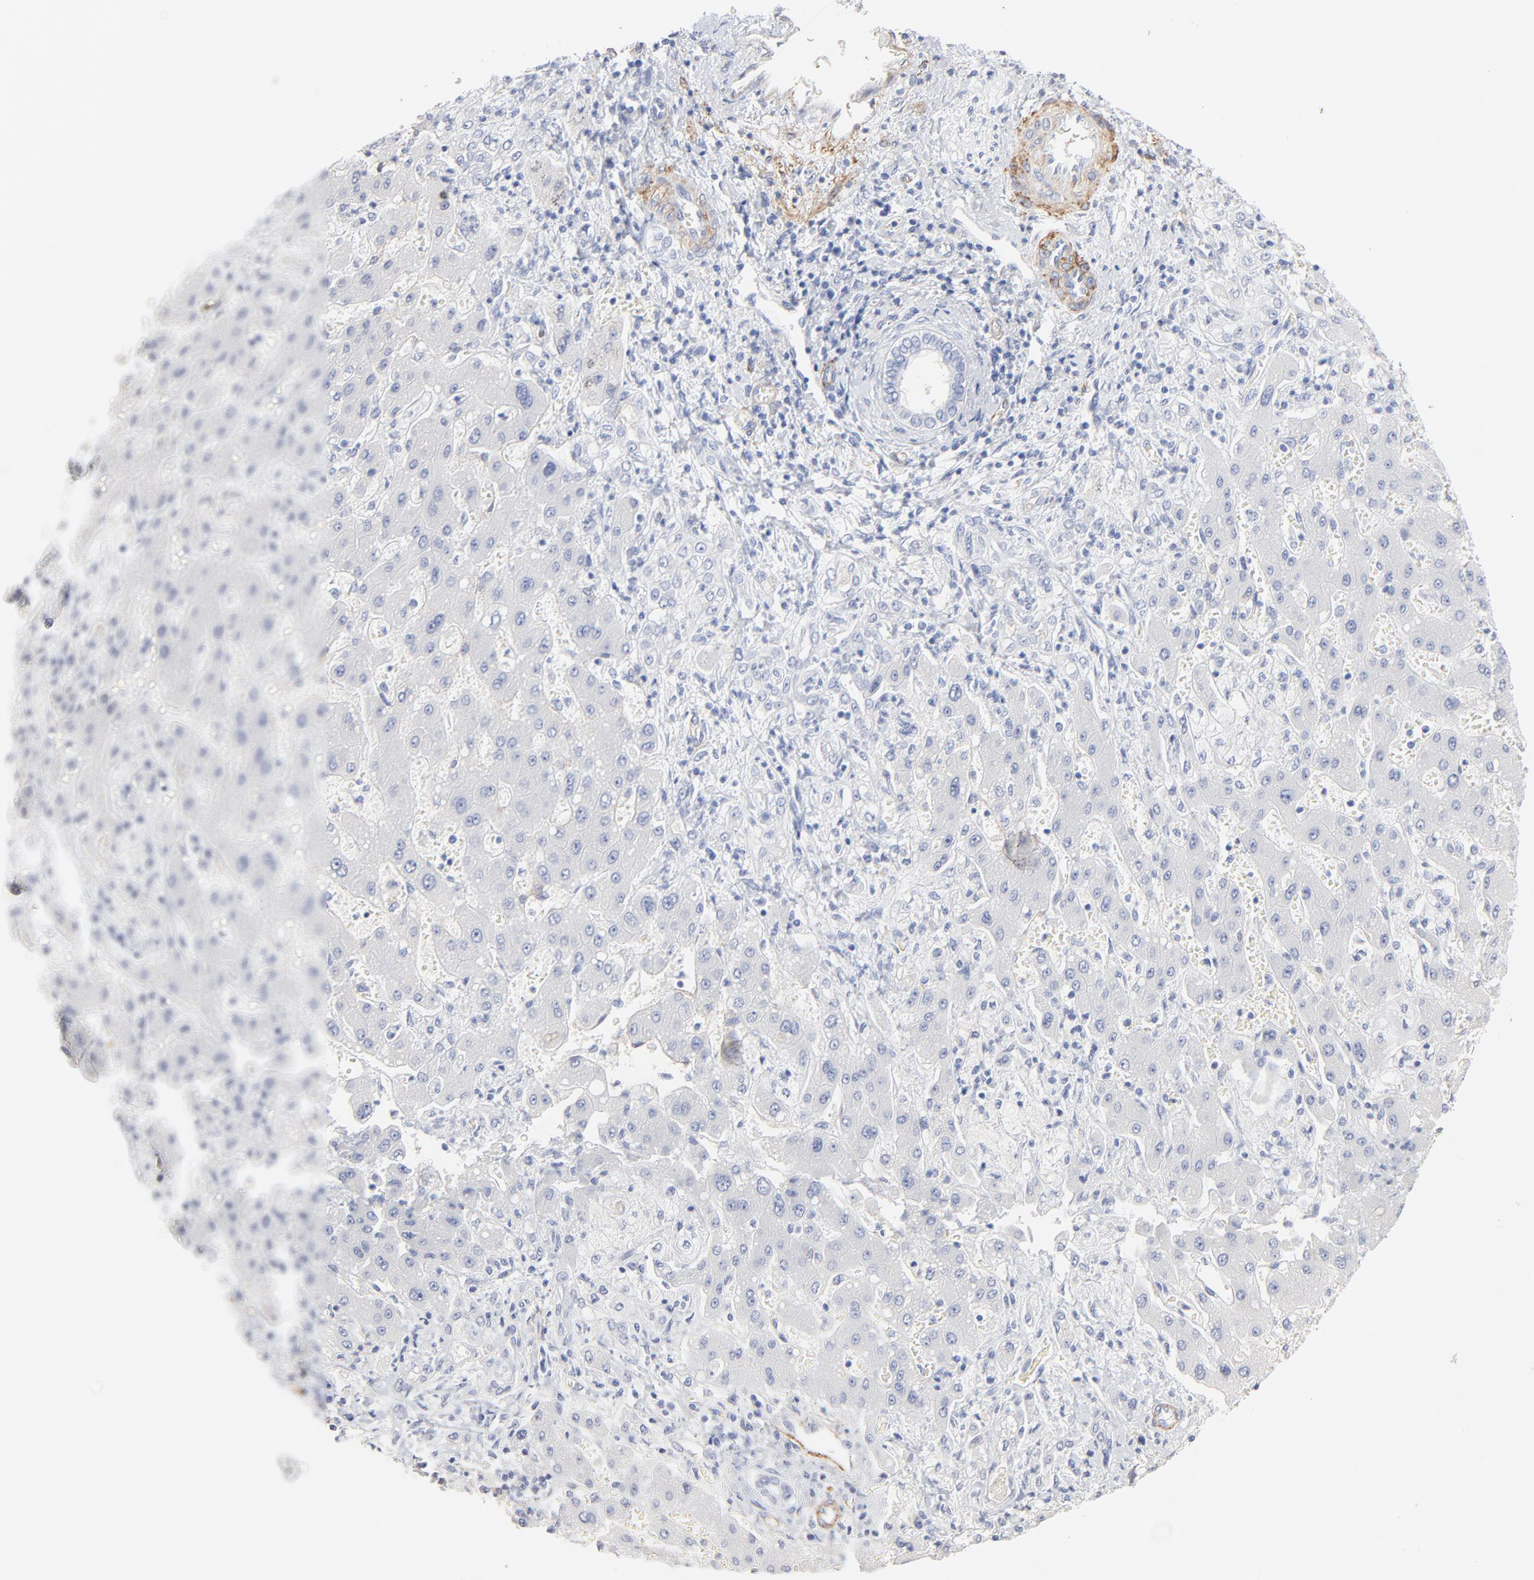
{"staining": {"intensity": "negative", "quantity": "none", "location": "none"}, "tissue": "liver cancer", "cell_type": "Tumor cells", "image_type": "cancer", "snomed": [{"axis": "morphology", "description": "Cholangiocarcinoma"}, {"axis": "topography", "description": "Liver"}], "caption": "This is an immunohistochemistry (IHC) photomicrograph of liver cholangiocarcinoma. There is no positivity in tumor cells.", "gene": "AGTR1", "patient": {"sex": "male", "age": 50}}